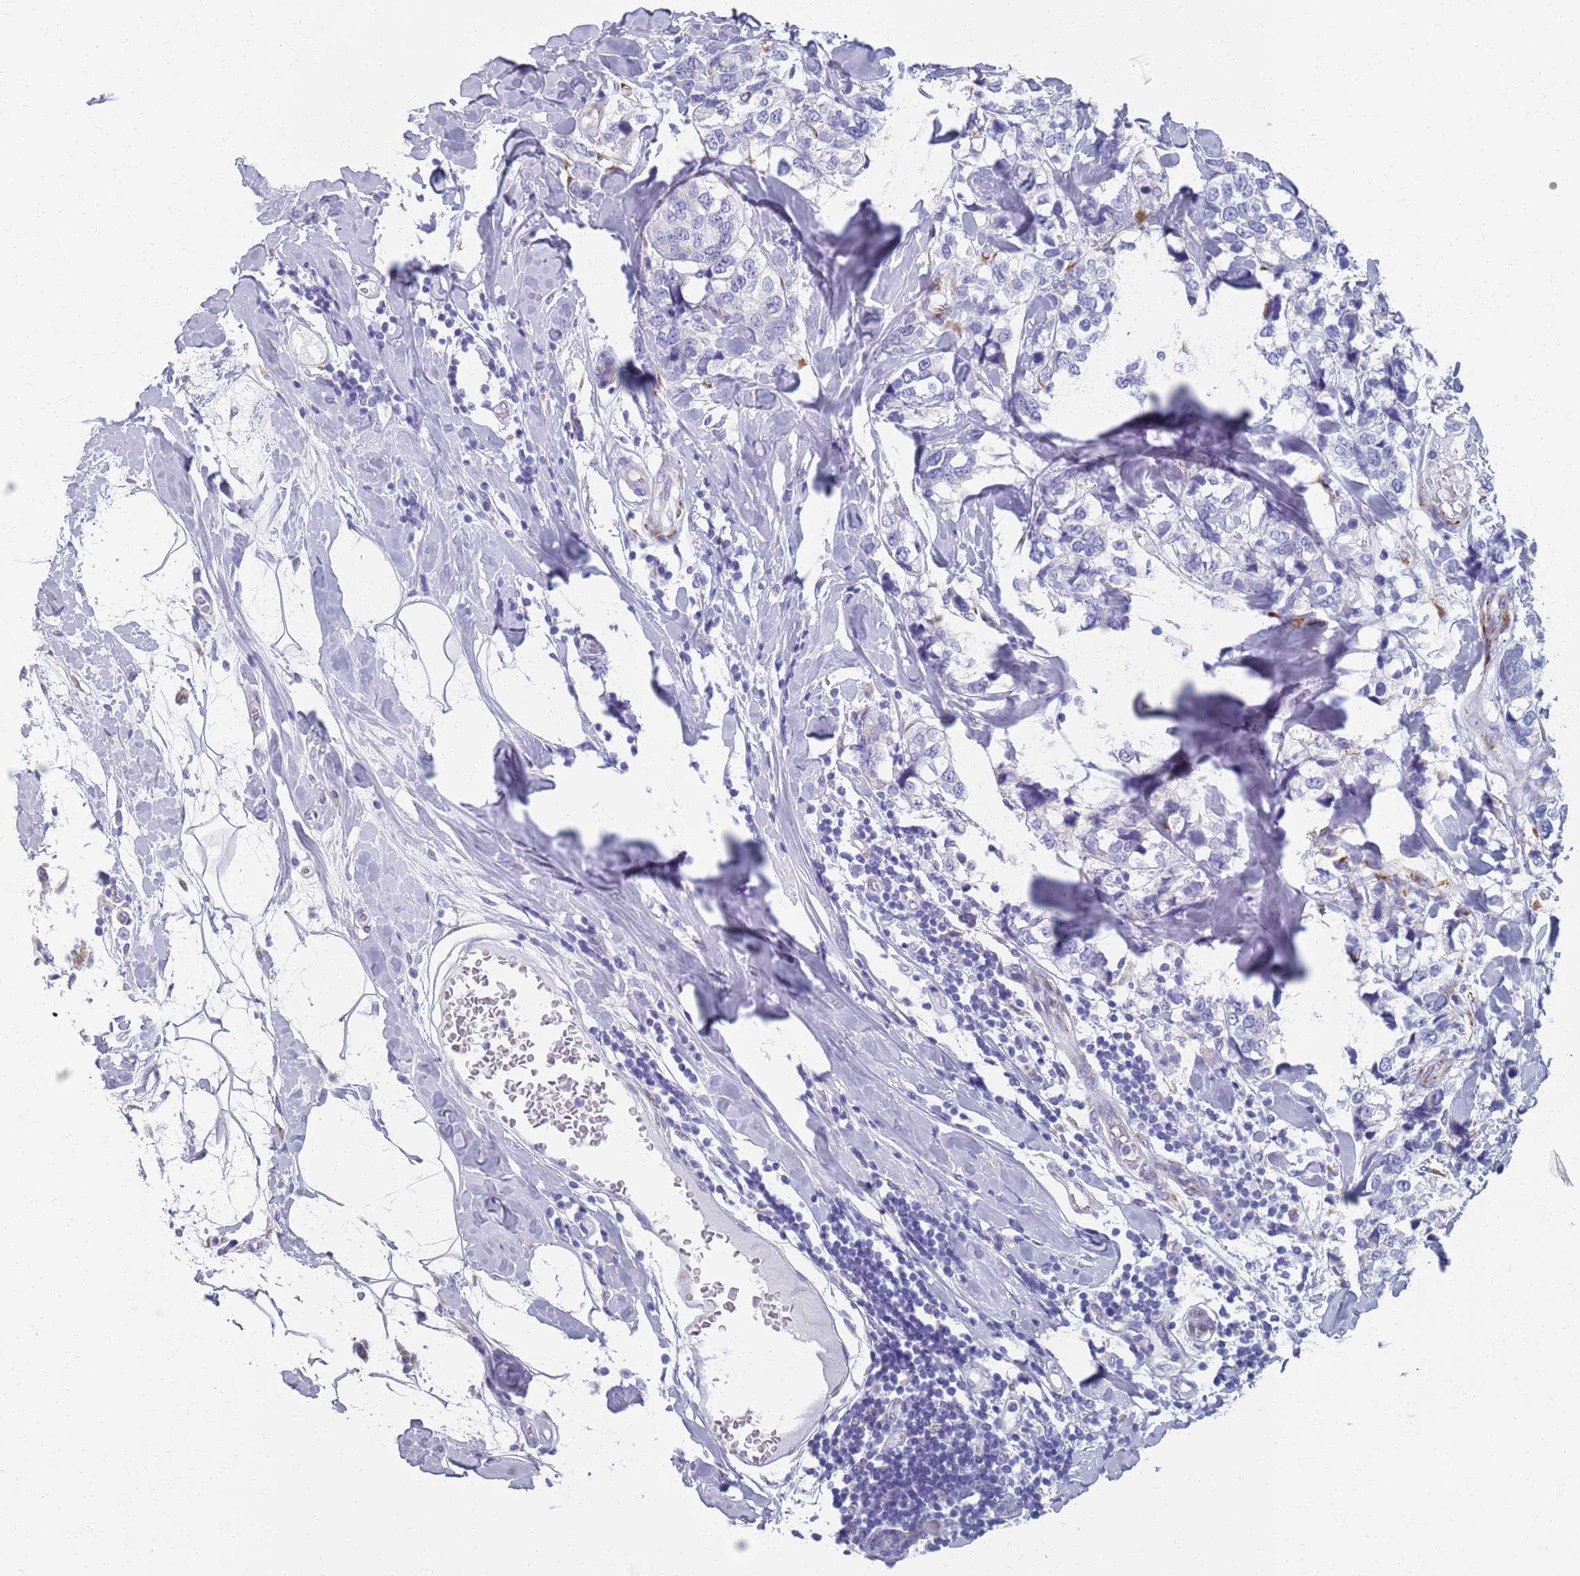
{"staining": {"intensity": "negative", "quantity": "none", "location": "none"}, "tissue": "breast cancer", "cell_type": "Tumor cells", "image_type": "cancer", "snomed": [{"axis": "morphology", "description": "Lobular carcinoma"}, {"axis": "topography", "description": "Breast"}], "caption": "High magnification brightfield microscopy of lobular carcinoma (breast) stained with DAB (3,3'-diaminobenzidine) (brown) and counterstained with hematoxylin (blue): tumor cells show no significant positivity. (DAB immunohistochemistry visualized using brightfield microscopy, high magnification).", "gene": "PLOD1", "patient": {"sex": "female", "age": 59}}